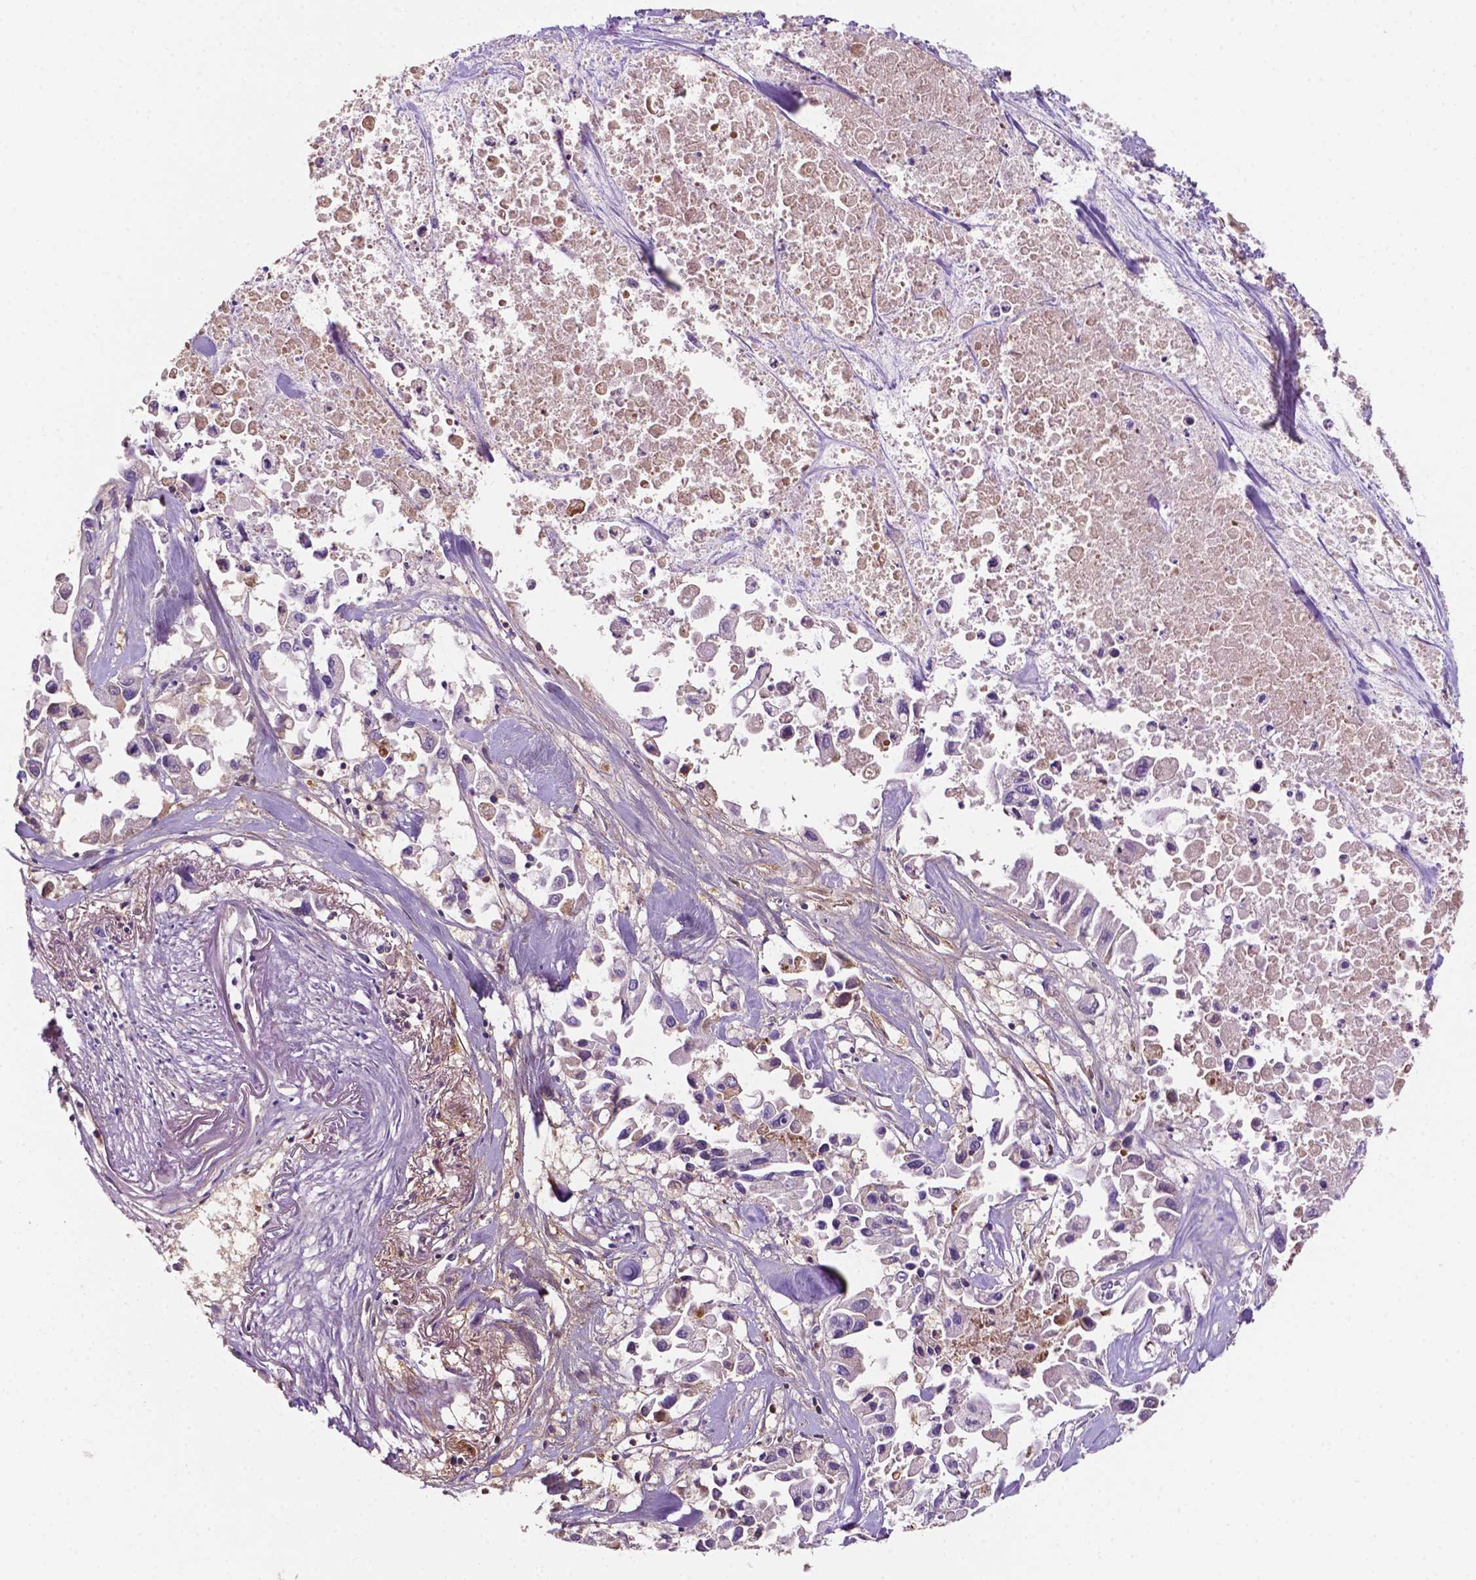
{"staining": {"intensity": "negative", "quantity": "none", "location": "none"}, "tissue": "pancreatic cancer", "cell_type": "Tumor cells", "image_type": "cancer", "snomed": [{"axis": "morphology", "description": "Adenocarcinoma, NOS"}, {"axis": "topography", "description": "Pancreas"}], "caption": "This photomicrograph is of adenocarcinoma (pancreatic) stained with immunohistochemistry (IHC) to label a protein in brown with the nuclei are counter-stained blue. There is no positivity in tumor cells.", "gene": "FBLN1", "patient": {"sex": "female", "age": 83}}